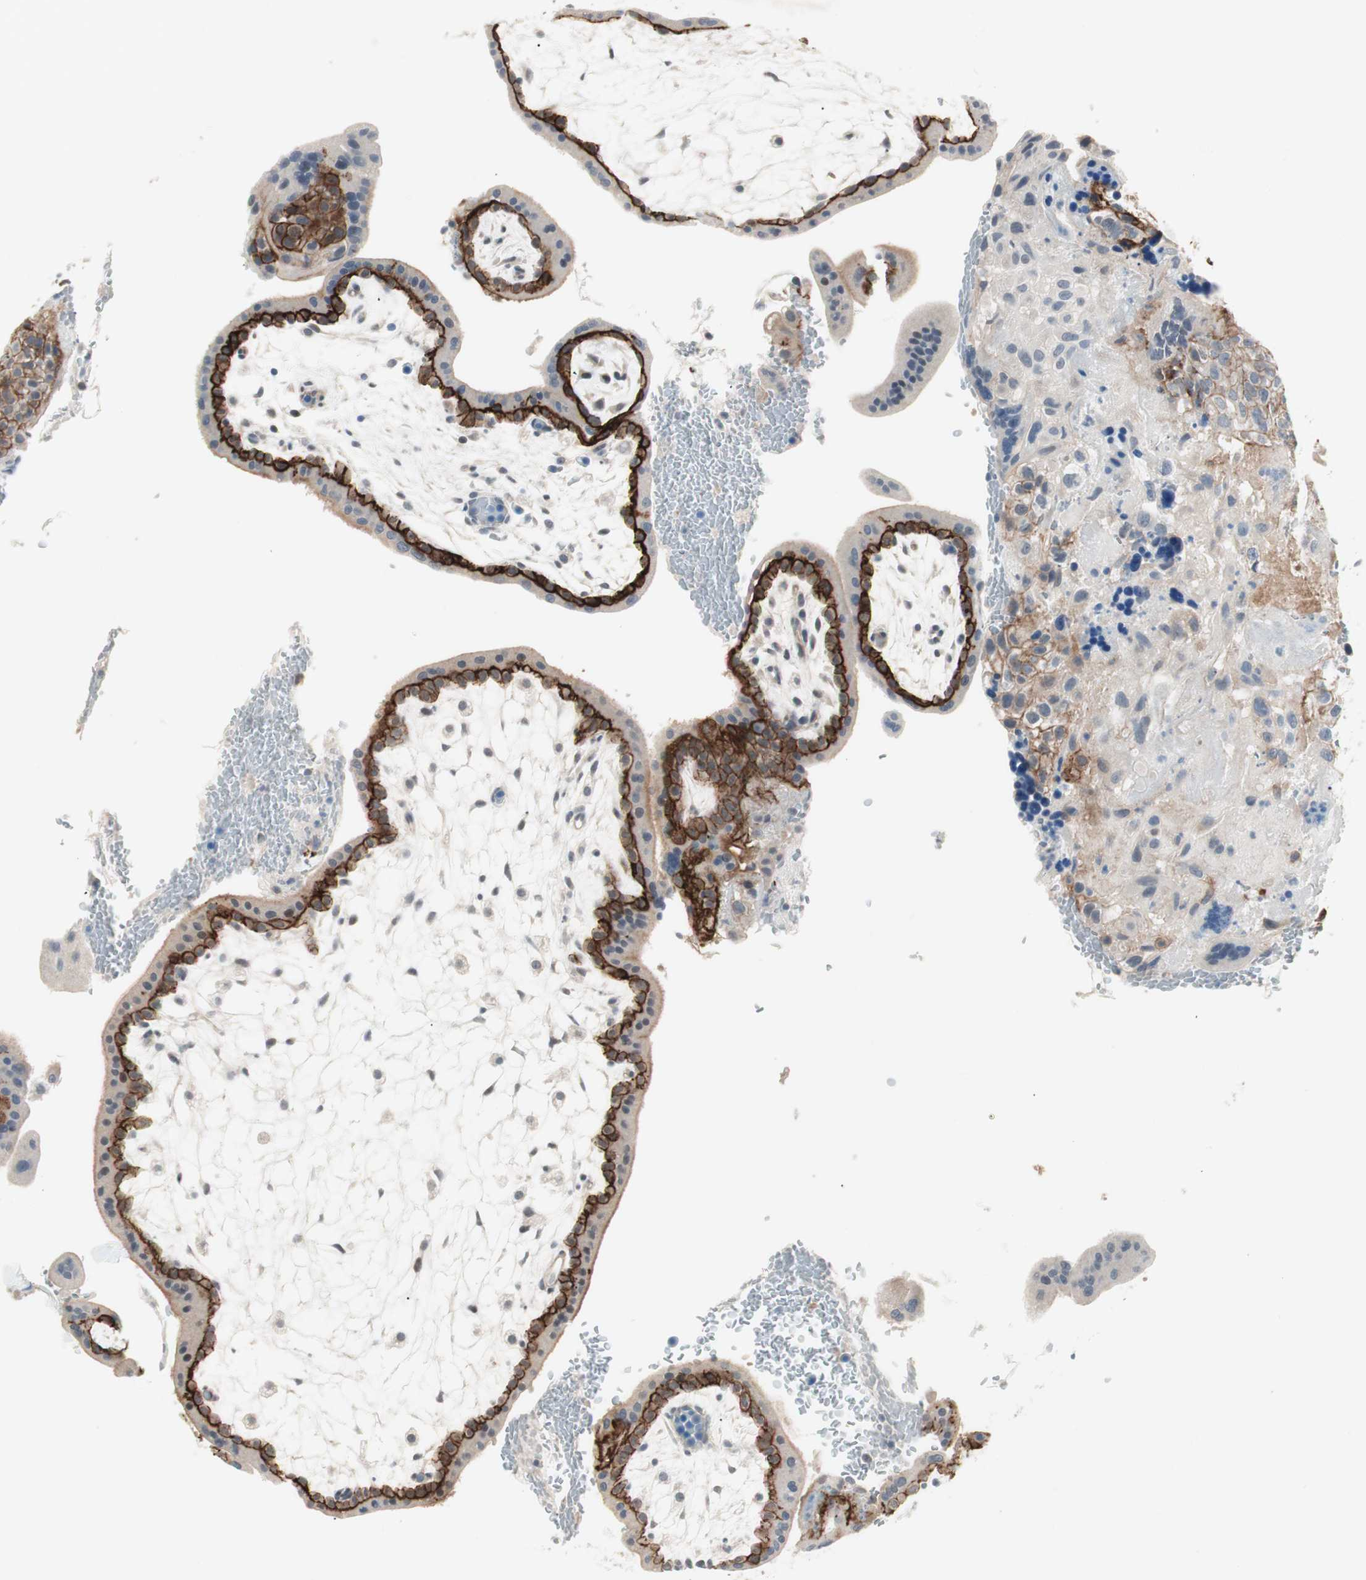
{"staining": {"intensity": "strong", "quantity": "25%-75%", "location": "cytoplasmic/membranous"}, "tissue": "placenta", "cell_type": "Trophoblastic cells", "image_type": "normal", "snomed": [{"axis": "morphology", "description": "Normal tissue, NOS"}, {"axis": "topography", "description": "Placenta"}], "caption": "Unremarkable placenta was stained to show a protein in brown. There is high levels of strong cytoplasmic/membranous staining in about 25%-75% of trophoblastic cells.", "gene": "ITGB4", "patient": {"sex": "female", "age": 35}}